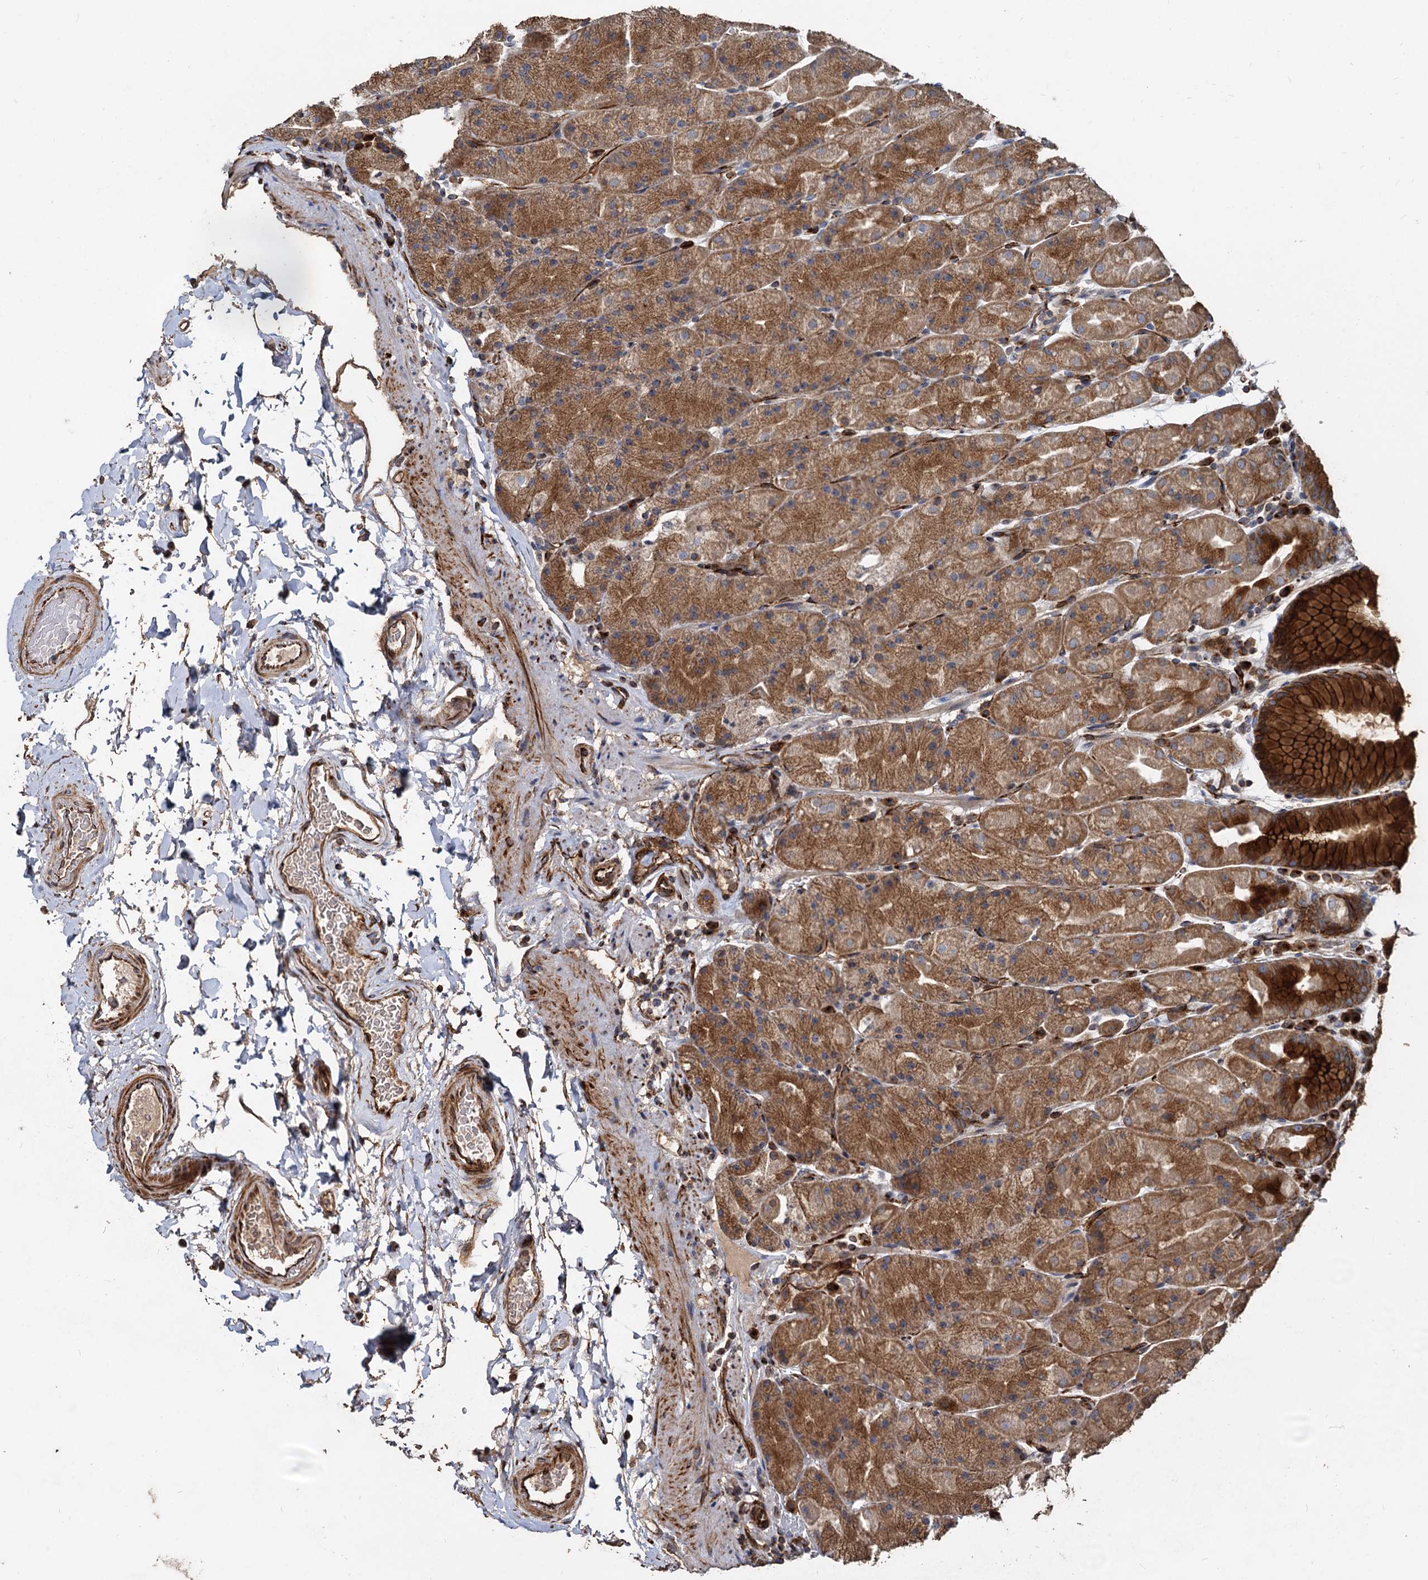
{"staining": {"intensity": "strong", "quantity": ">75%", "location": "cytoplasmic/membranous"}, "tissue": "stomach", "cell_type": "Glandular cells", "image_type": "normal", "snomed": [{"axis": "morphology", "description": "Normal tissue, NOS"}, {"axis": "topography", "description": "Stomach, upper"}, {"axis": "topography", "description": "Stomach, lower"}], "caption": "This histopathology image displays unremarkable stomach stained with immunohistochemistry to label a protein in brown. The cytoplasmic/membranous of glandular cells show strong positivity for the protein. Nuclei are counter-stained blue.", "gene": "DEPDC4", "patient": {"sex": "male", "age": 67}}